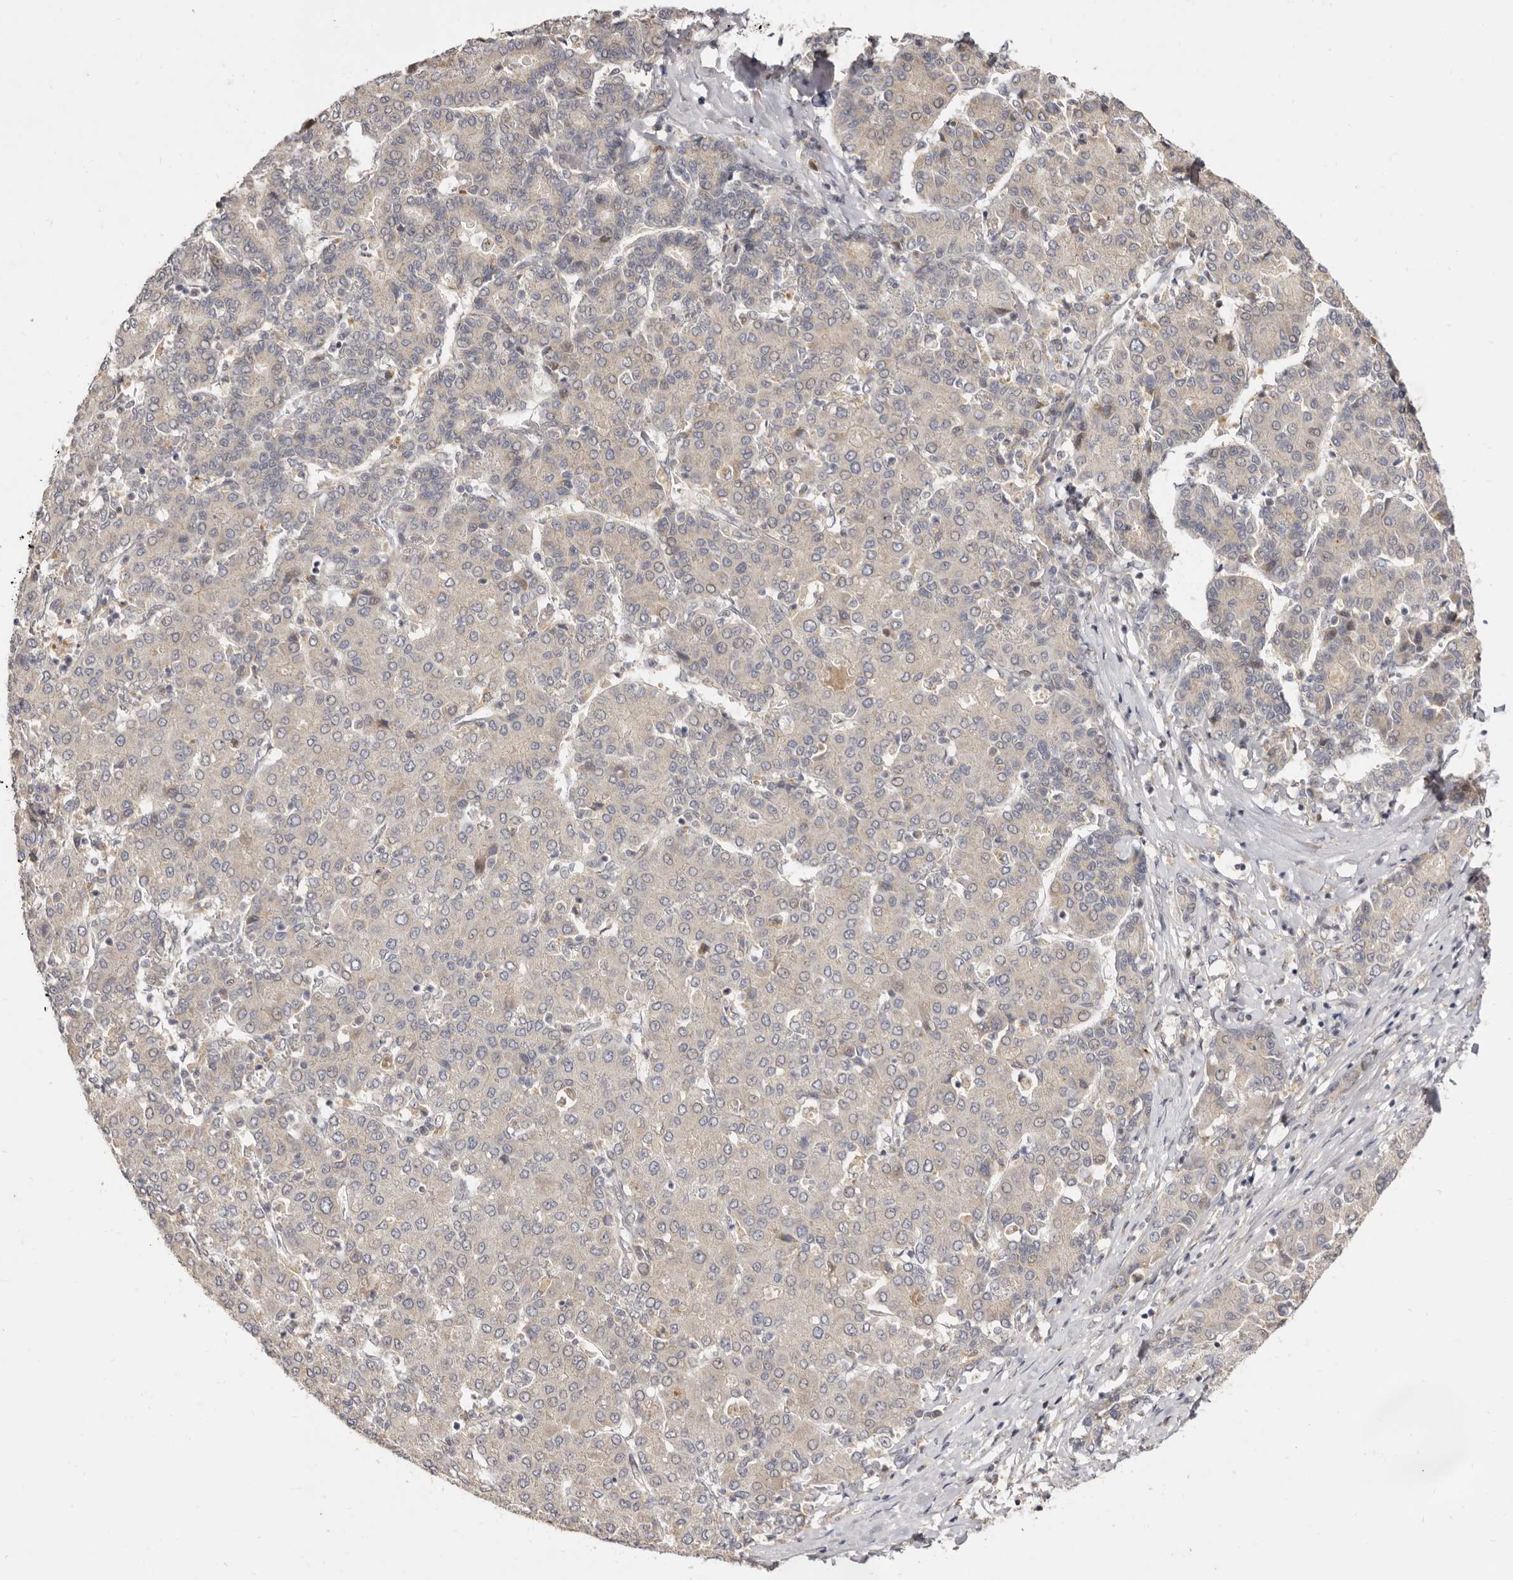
{"staining": {"intensity": "negative", "quantity": "none", "location": "none"}, "tissue": "liver cancer", "cell_type": "Tumor cells", "image_type": "cancer", "snomed": [{"axis": "morphology", "description": "Carcinoma, Hepatocellular, NOS"}, {"axis": "topography", "description": "Liver"}], "caption": "An immunohistochemistry photomicrograph of liver hepatocellular carcinoma is shown. There is no staining in tumor cells of liver hepatocellular carcinoma.", "gene": "ZNF326", "patient": {"sex": "male", "age": 65}}